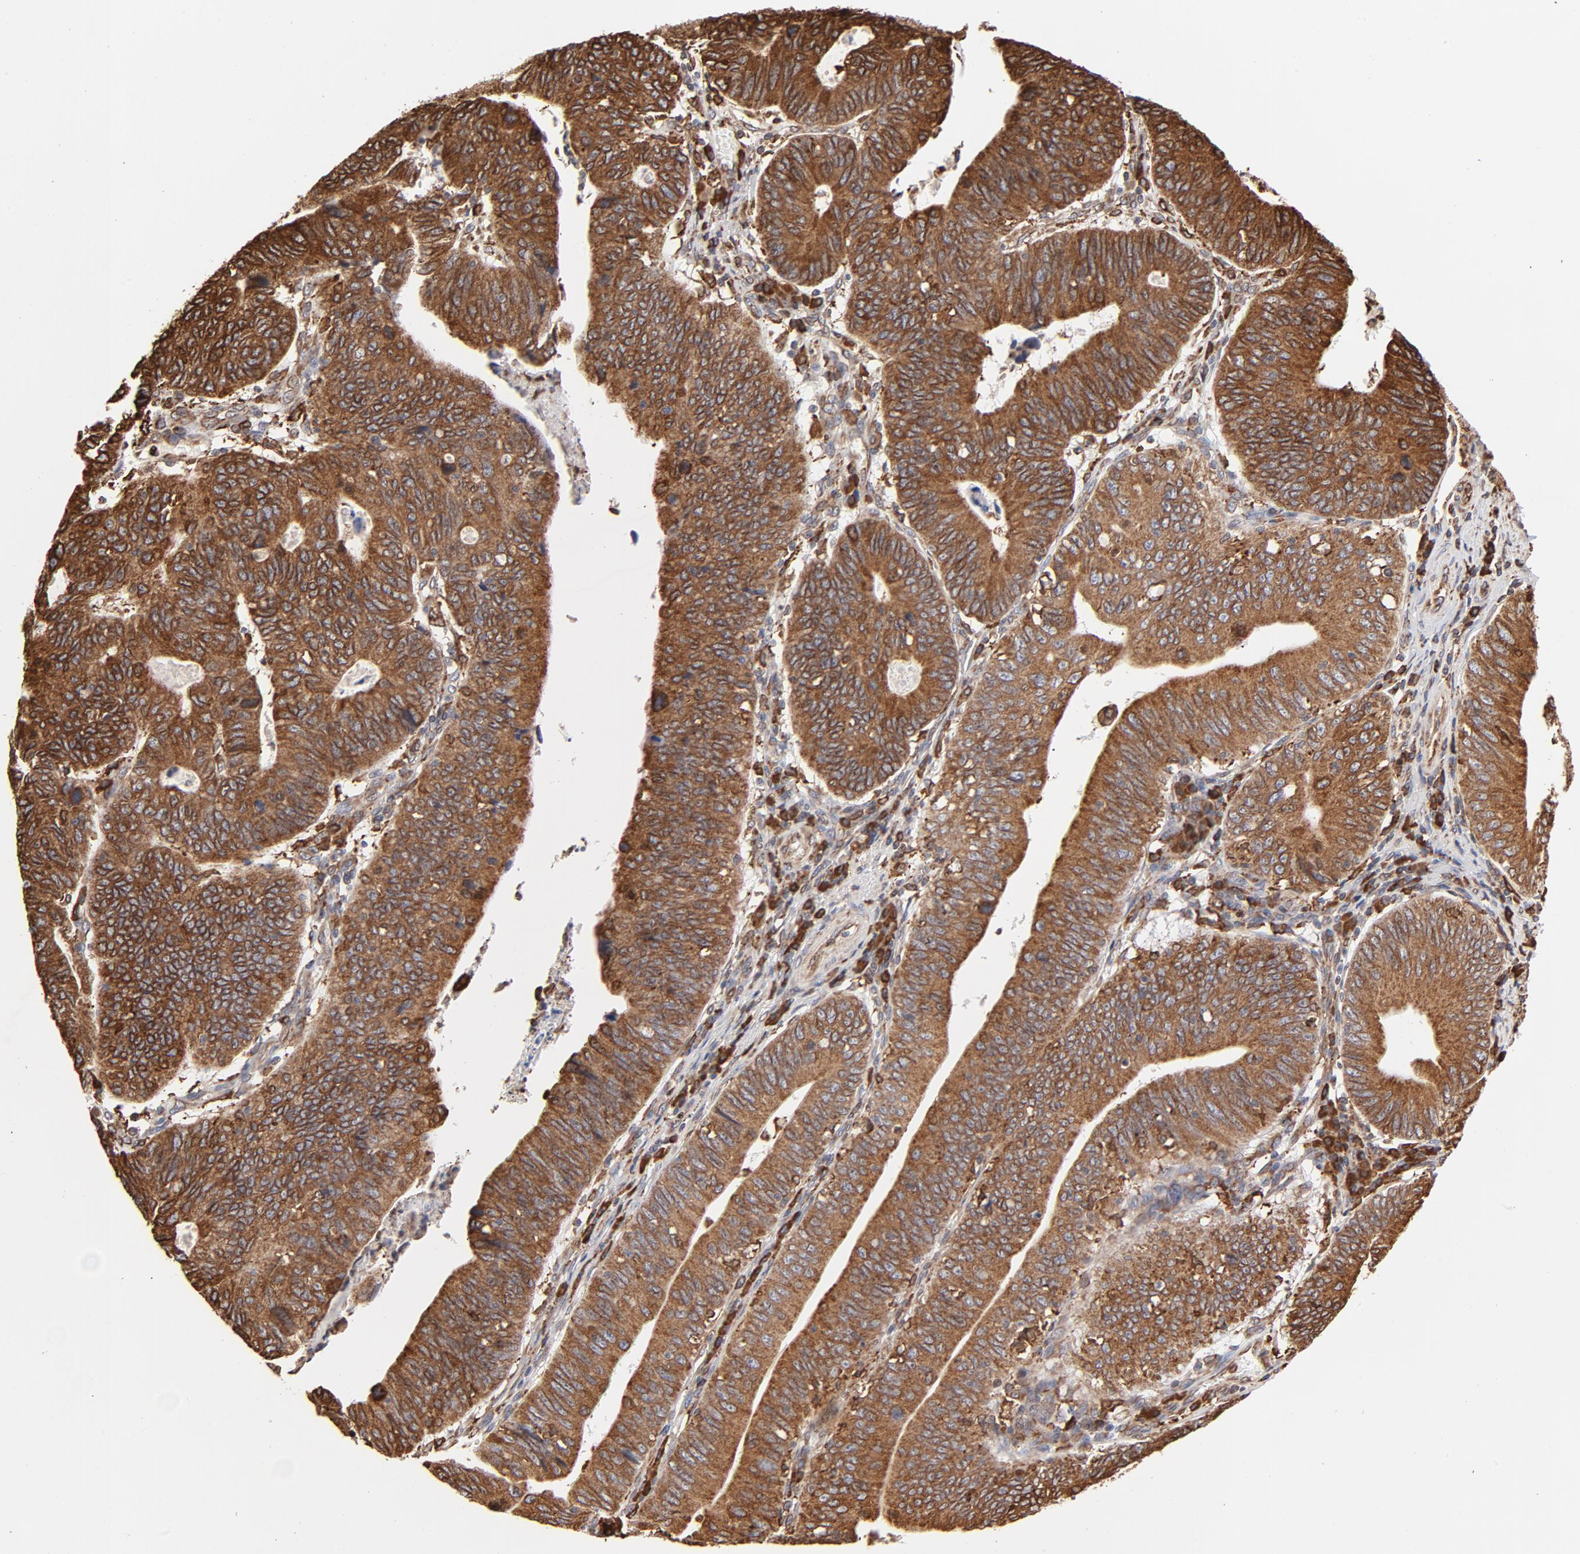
{"staining": {"intensity": "strong", "quantity": ">75%", "location": "cytoplasmic/membranous"}, "tissue": "stomach cancer", "cell_type": "Tumor cells", "image_type": "cancer", "snomed": [{"axis": "morphology", "description": "Adenocarcinoma, NOS"}, {"axis": "topography", "description": "Stomach"}], "caption": "Brown immunohistochemical staining in human stomach cancer (adenocarcinoma) exhibits strong cytoplasmic/membranous positivity in about >75% of tumor cells.", "gene": "CANX", "patient": {"sex": "male", "age": 59}}